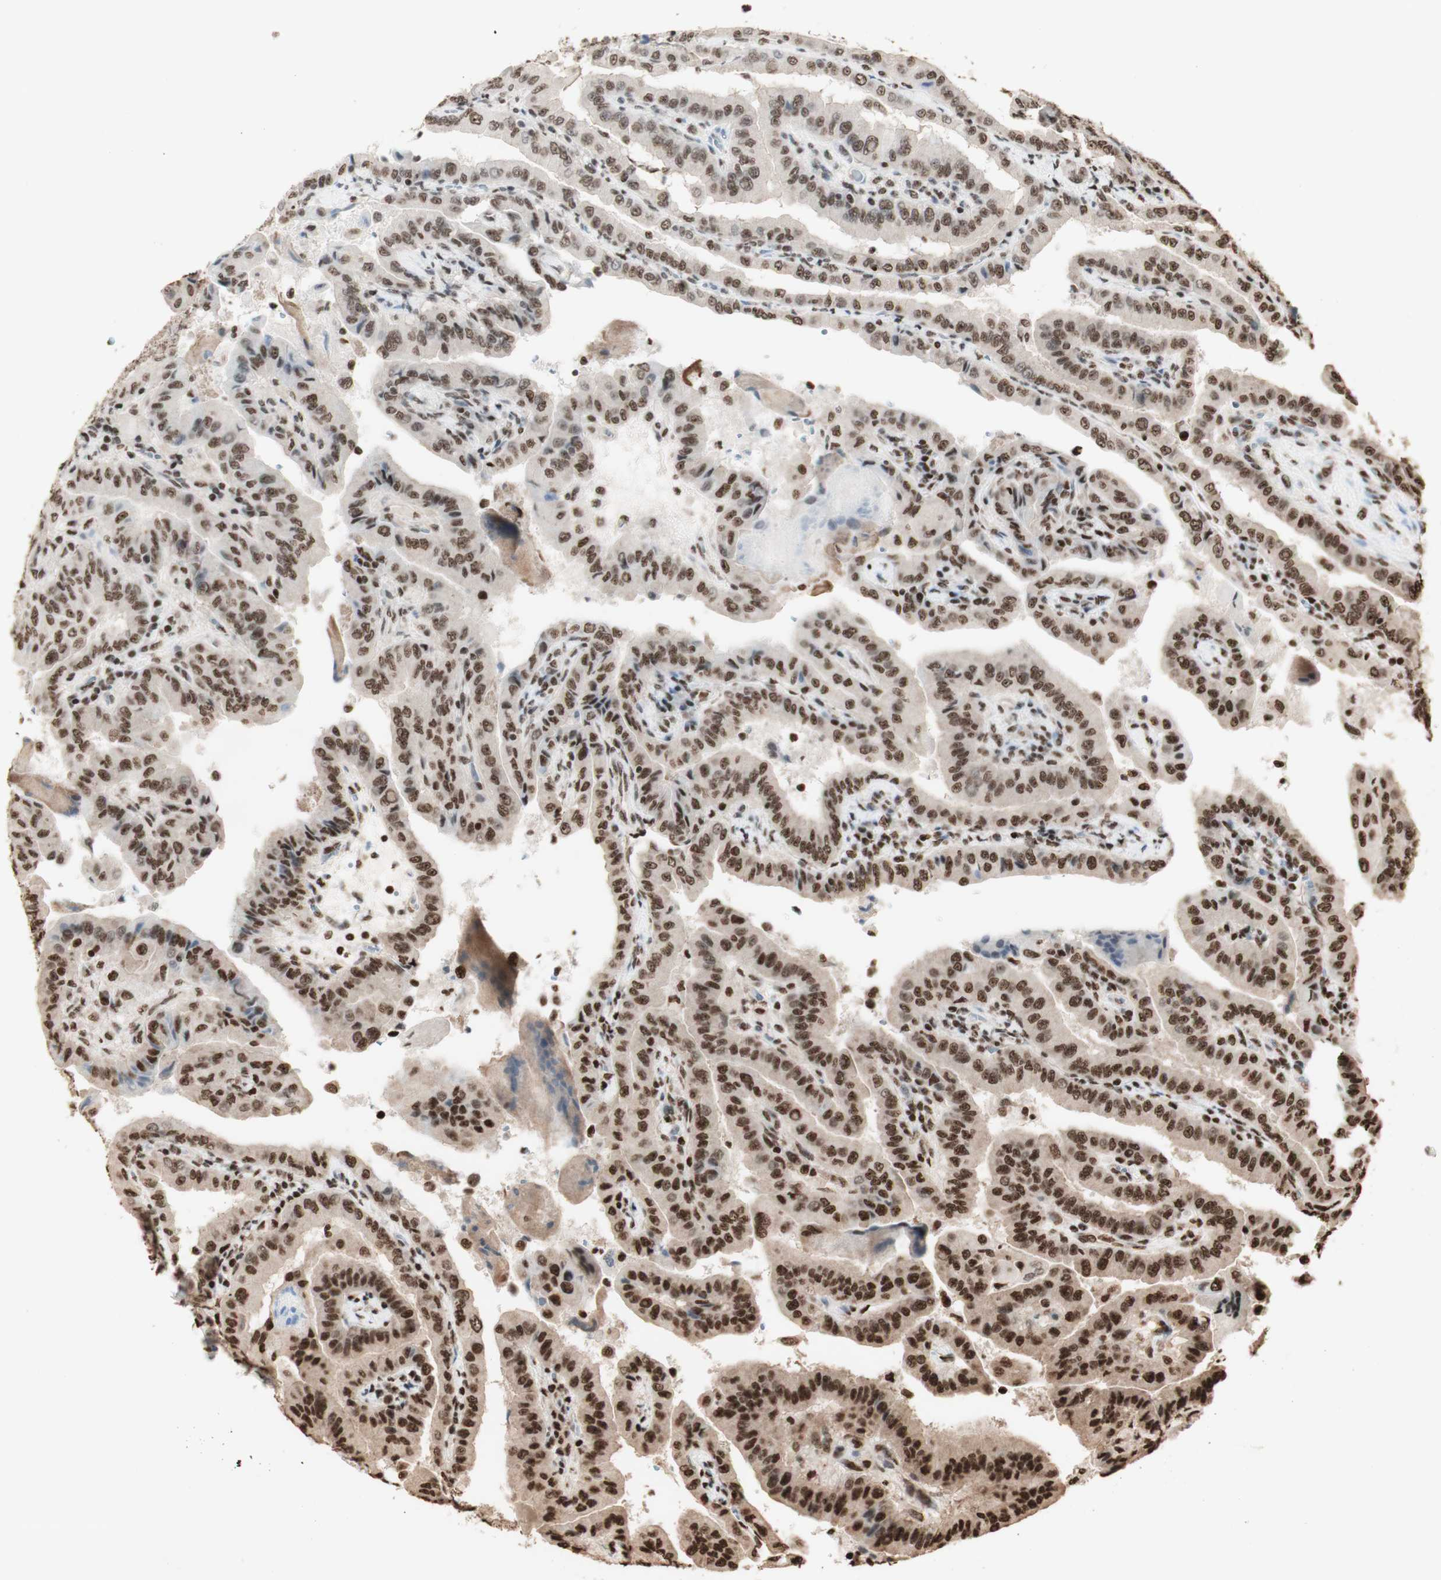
{"staining": {"intensity": "strong", "quantity": ">75%", "location": "nuclear"}, "tissue": "thyroid cancer", "cell_type": "Tumor cells", "image_type": "cancer", "snomed": [{"axis": "morphology", "description": "Papillary adenocarcinoma, NOS"}, {"axis": "topography", "description": "Thyroid gland"}], "caption": "Immunohistochemical staining of thyroid papillary adenocarcinoma demonstrates high levels of strong nuclear protein staining in about >75% of tumor cells.", "gene": "HNRNPA2B1", "patient": {"sex": "male", "age": 33}}